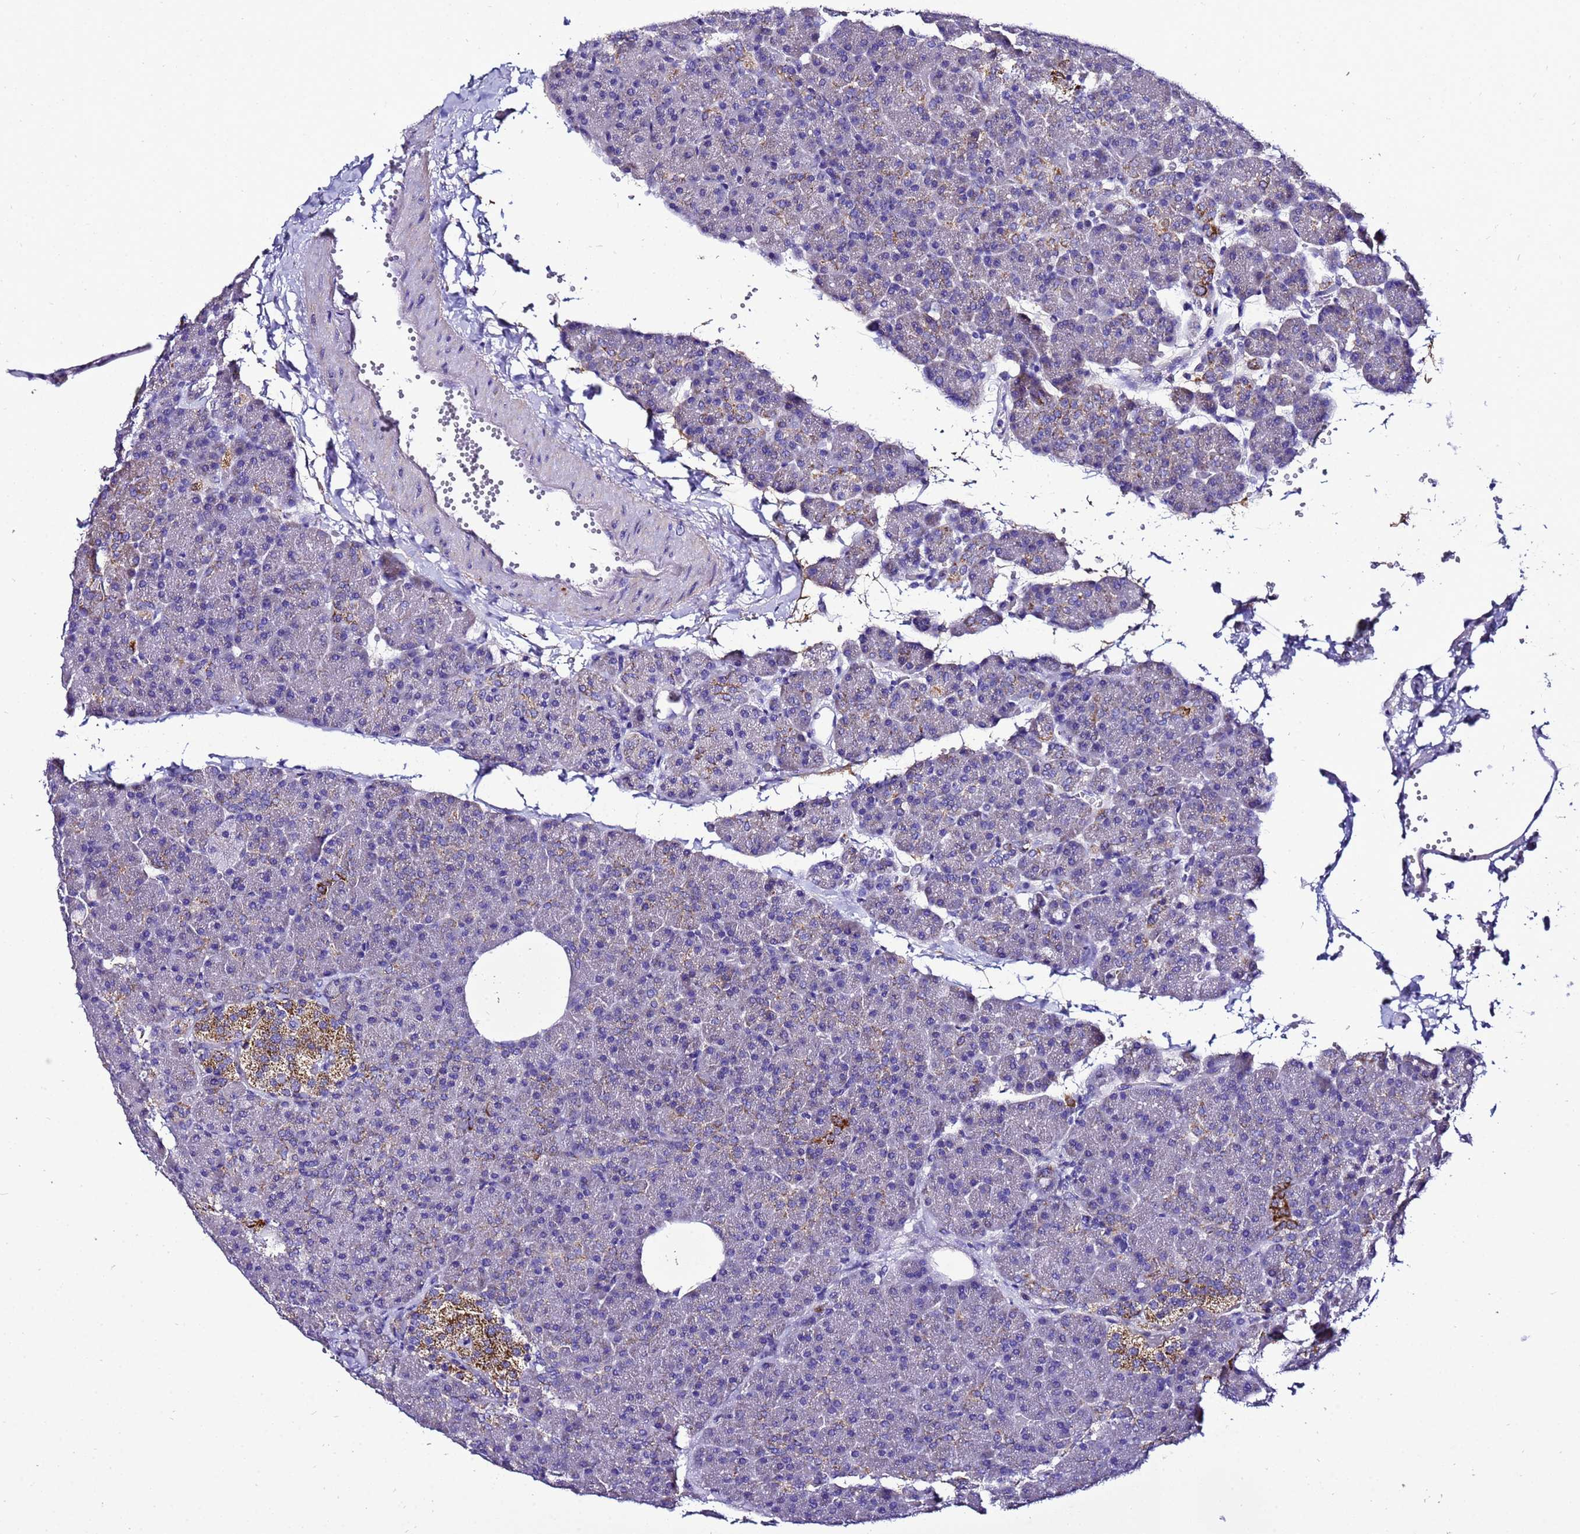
{"staining": {"intensity": "strong", "quantity": "<25%", "location": "cytoplasmic/membranous"}, "tissue": "pancreas", "cell_type": "Exocrine glandular cells", "image_type": "normal", "snomed": [{"axis": "morphology", "description": "Normal tissue, NOS"}, {"axis": "morphology", "description": "Carcinoid, malignant, NOS"}, {"axis": "topography", "description": "Pancreas"}], "caption": "Protein analysis of benign pancreas exhibits strong cytoplasmic/membranous staining in about <25% of exocrine glandular cells. Using DAB (brown) and hematoxylin (blue) stains, captured at high magnification using brightfield microscopy.", "gene": "HIGD2A", "patient": {"sex": "female", "age": 35}}